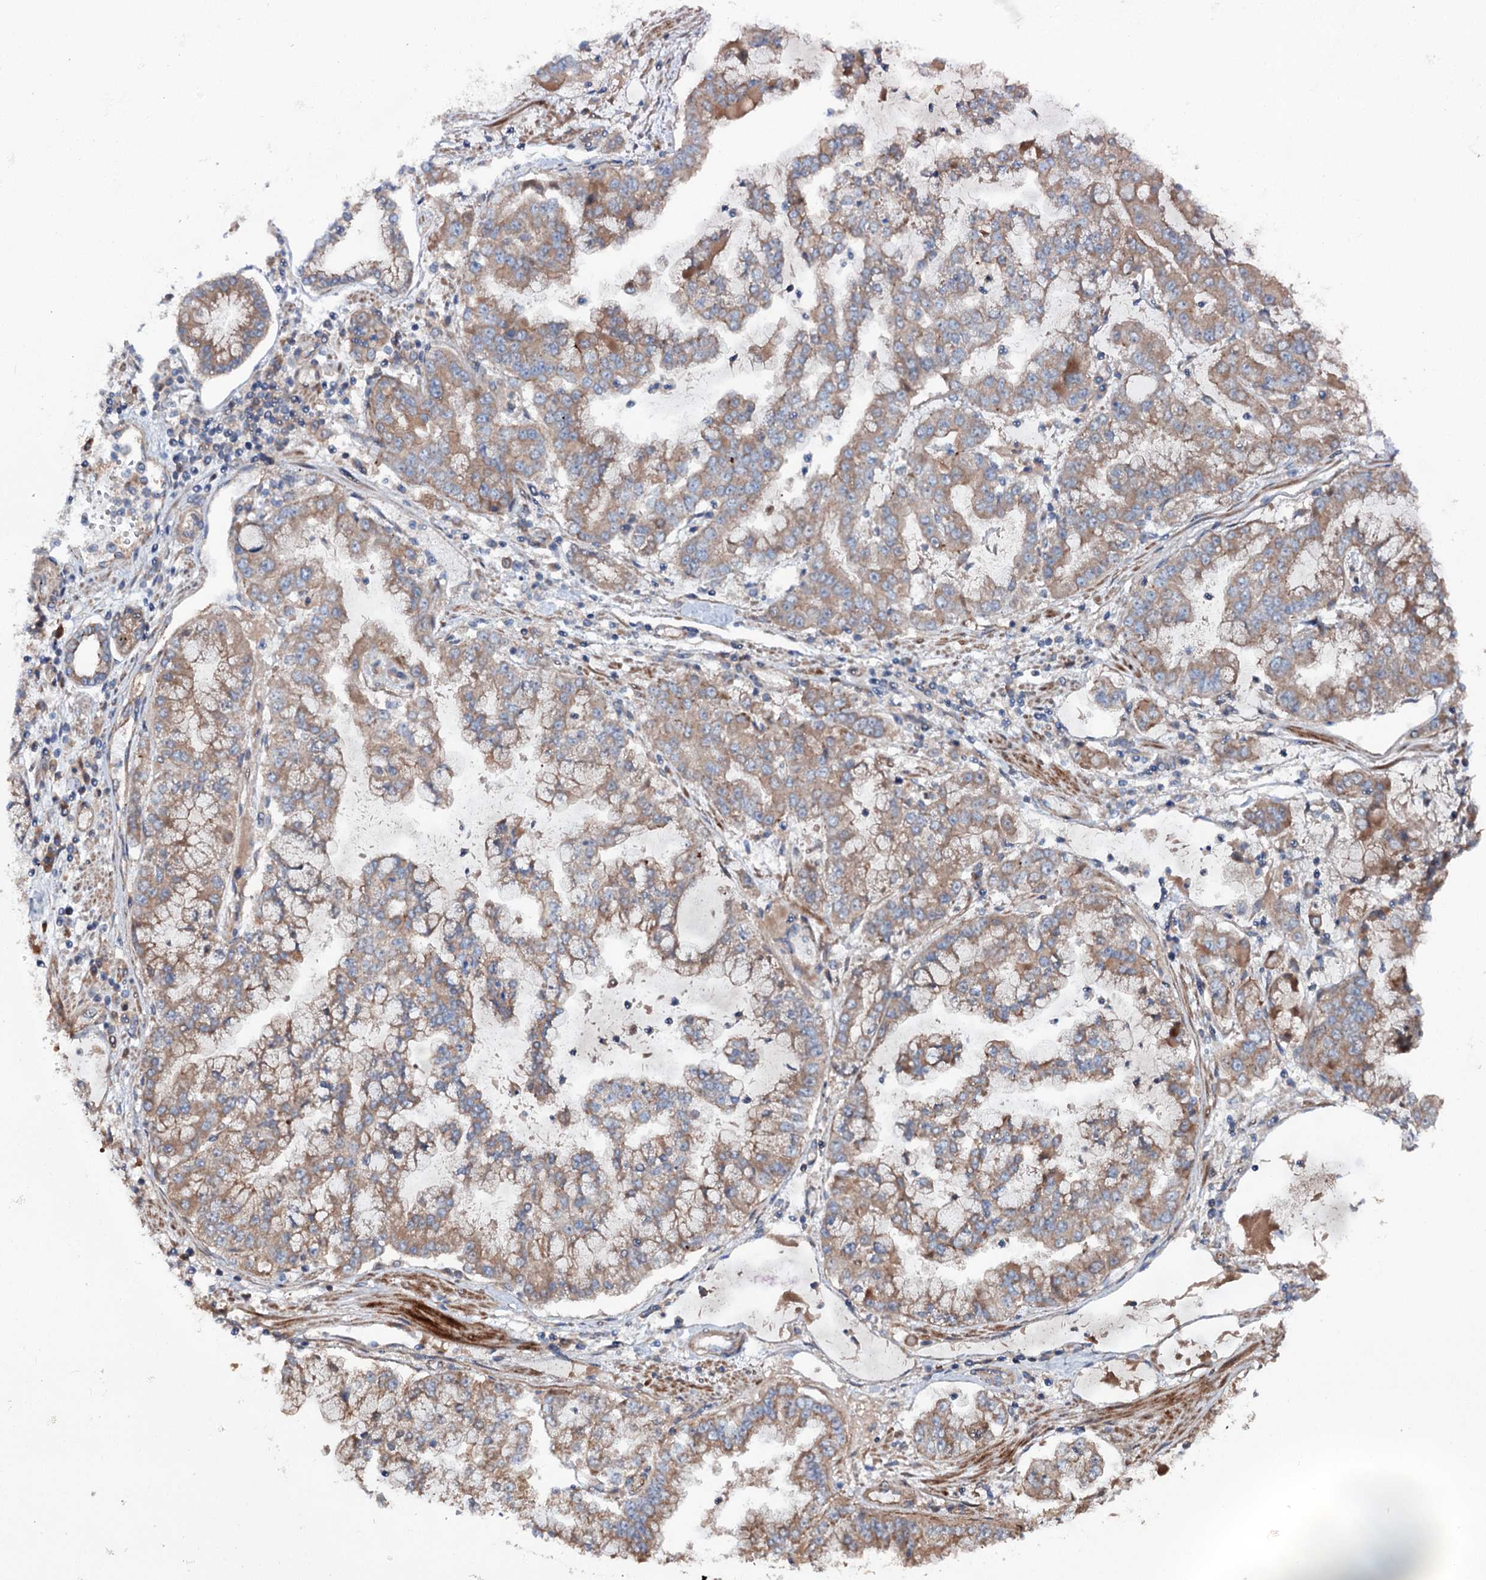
{"staining": {"intensity": "moderate", "quantity": "25%-75%", "location": "cytoplasmic/membranous"}, "tissue": "stomach cancer", "cell_type": "Tumor cells", "image_type": "cancer", "snomed": [{"axis": "morphology", "description": "Adenocarcinoma, NOS"}, {"axis": "topography", "description": "Stomach"}], "caption": "An IHC photomicrograph of tumor tissue is shown. Protein staining in brown shows moderate cytoplasmic/membranous positivity in stomach adenocarcinoma within tumor cells. (Stains: DAB in brown, nuclei in blue, Microscopy: brightfield microscopy at high magnification).", "gene": "ADGRG4", "patient": {"sex": "male", "age": 76}}